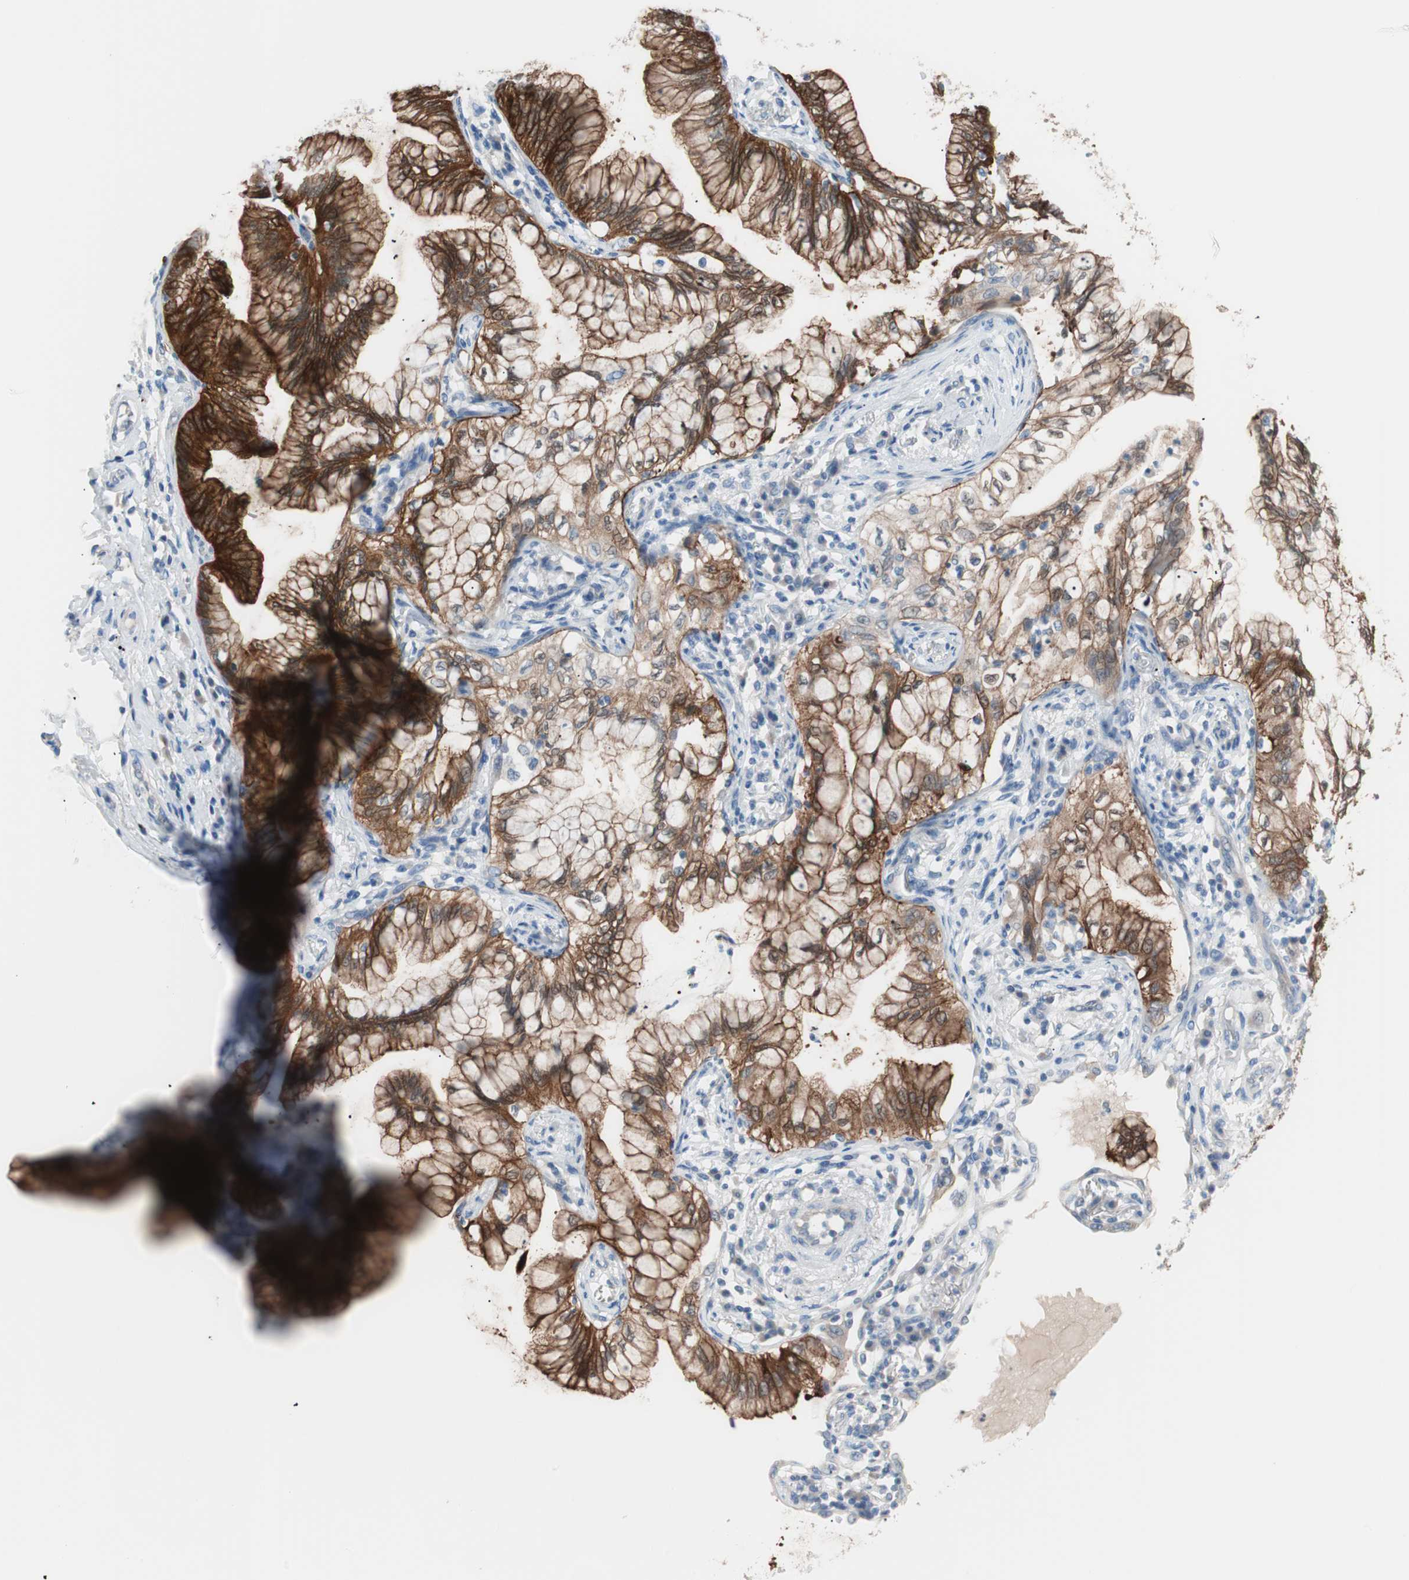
{"staining": {"intensity": "strong", "quantity": ">75%", "location": "cytoplasmic/membranous"}, "tissue": "lung cancer", "cell_type": "Tumor cells", "image_type": "cancer", "snomed": [{"axis": "morphology", "description": "Adenocarcinoma, NOS"}, {"axis": "topography", "description": "Lung"}], "caption": "Immunohistochemistry (IHC) histopathology image of lung cancer stained for a protein (brown), which reveals high levels of strong cytoplasmic/membranous positivity in about >75% of tumor cells.", "gene": "VIL1", "patient": {"sex": "female", "age": 70}}